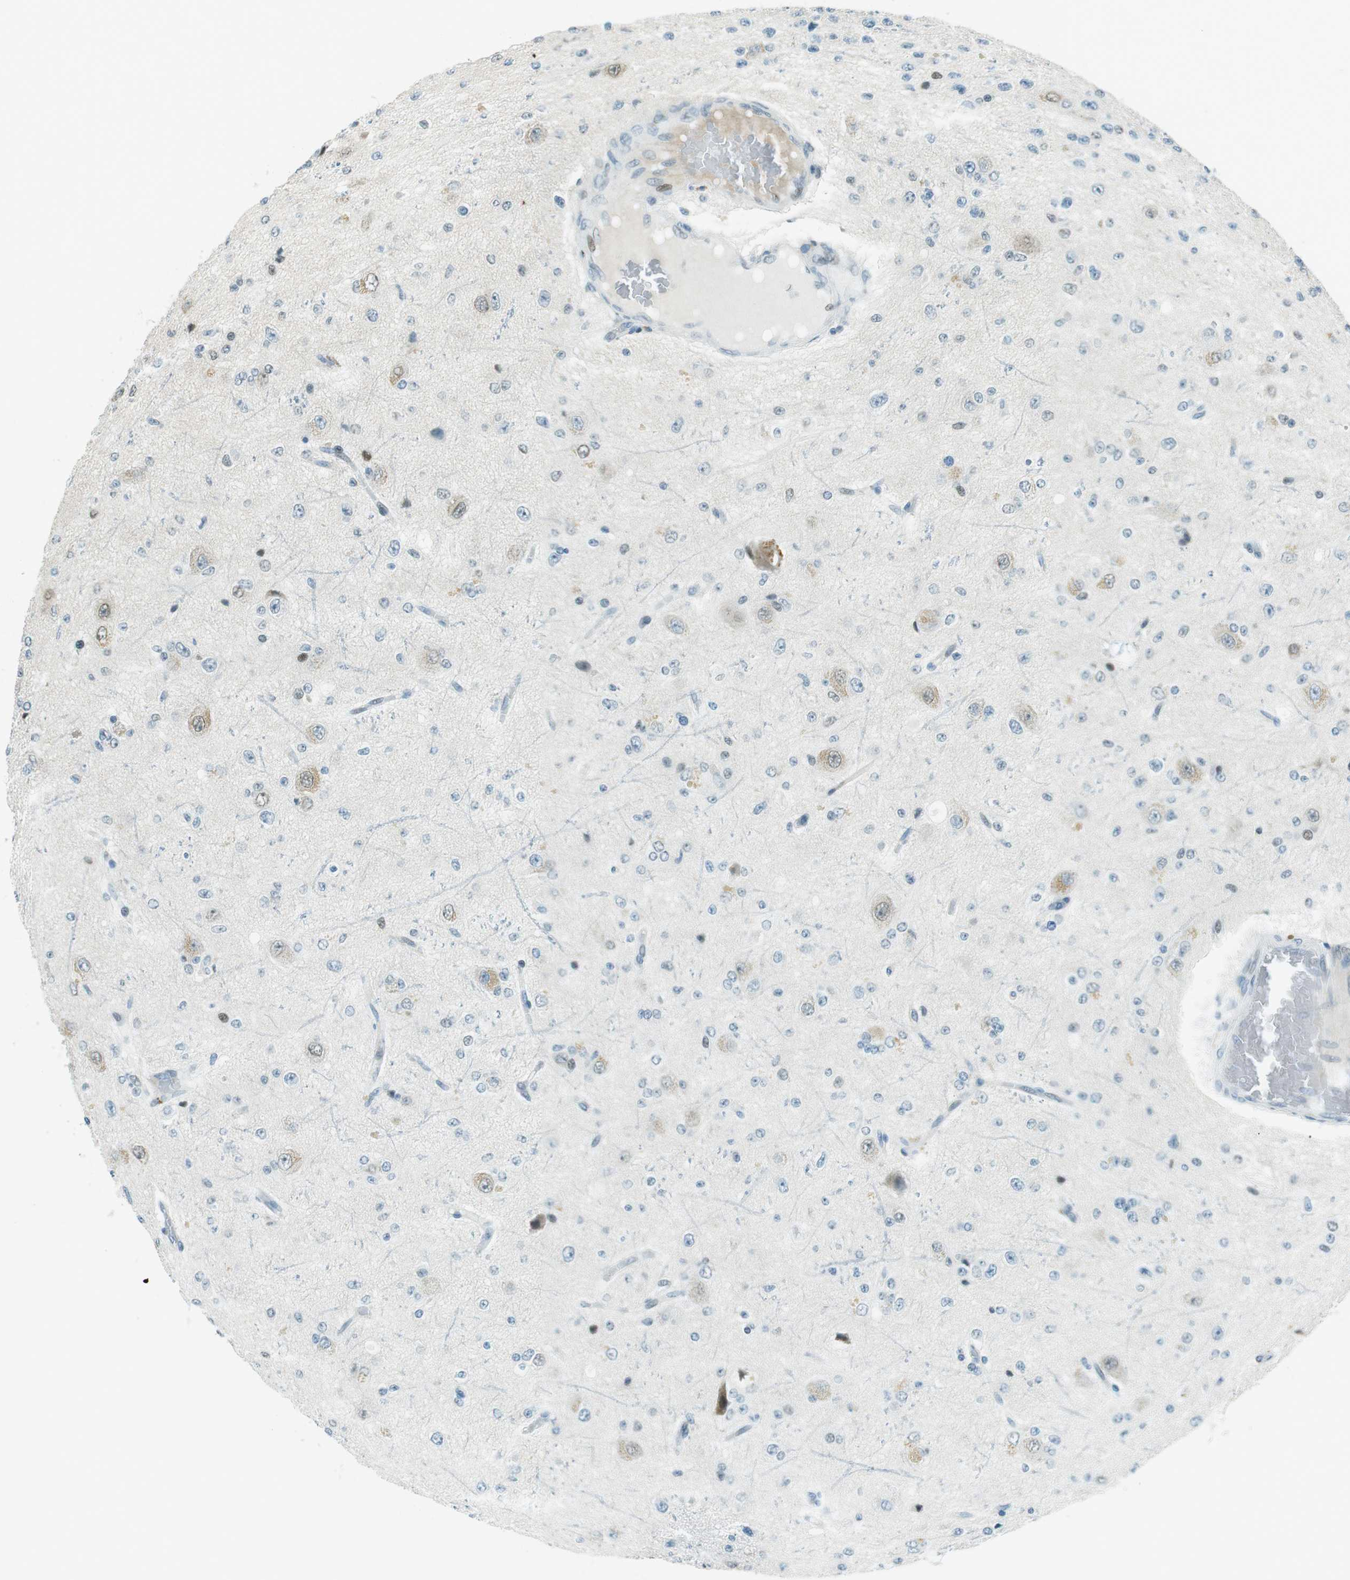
{"staining": {"intensity": "negative", "quantity": "none", "location": "none"}, "tissue": "glioma", "cell_type": "Tumor cells", "image_type": "cancer", "snomed": [{"axis": "morphology", "description": "Glioma, malignant, High grade"}, {"axis": "topography", "description": "pancreas cauda"}], "caption": "High-grade glioma (malignant) was stained to show a protein in brown. There is no significant expression in tumor cells. (Brightfield microscopy of DAB (3,3'-diaminobenzidine) immunohistochemistry at high magnification).", "gene": "PJA1", "patient": {"sex": "male", "age": 60}}